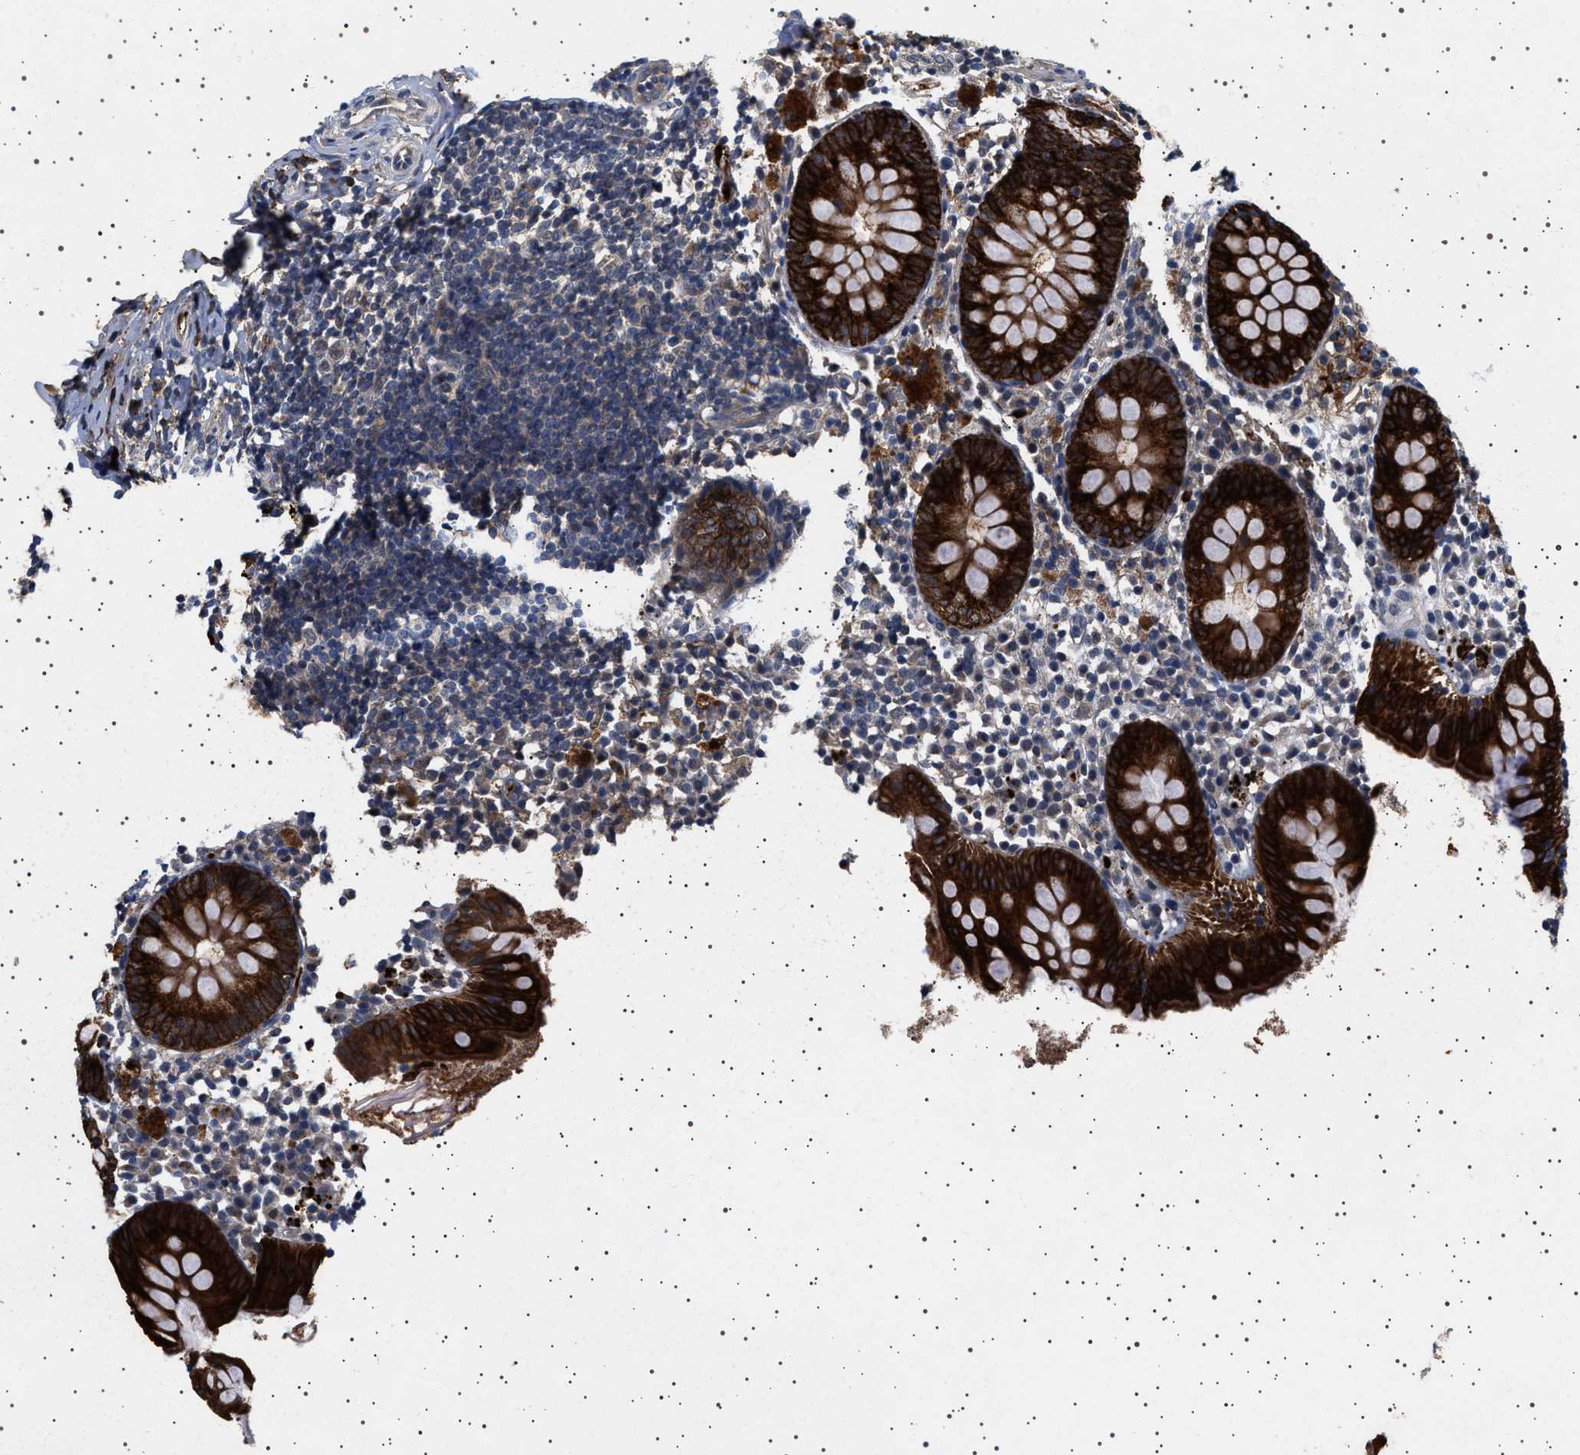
{"staining": {"intensity": "strong", "quantity": ">75%", "location": "cytoplasmic/membranous"}, "tissue": "appendix", "cell_type": "Glandular cells", "image_type": "normal", "snomed": [{"axis": "morphology", "description": "Normal tissue, NOS"}, {"axis": "topography", "description": "Appendix"}], "caption": "This photomicrograph displays immunohistochemistry (IHC) staining of unremarkable human appendix, with high strong cytoplasmic/membranous positivity in approximately >75% of glandular cells.", "gene": "FICD", "patient": {"sex": "female", "age": 20}}